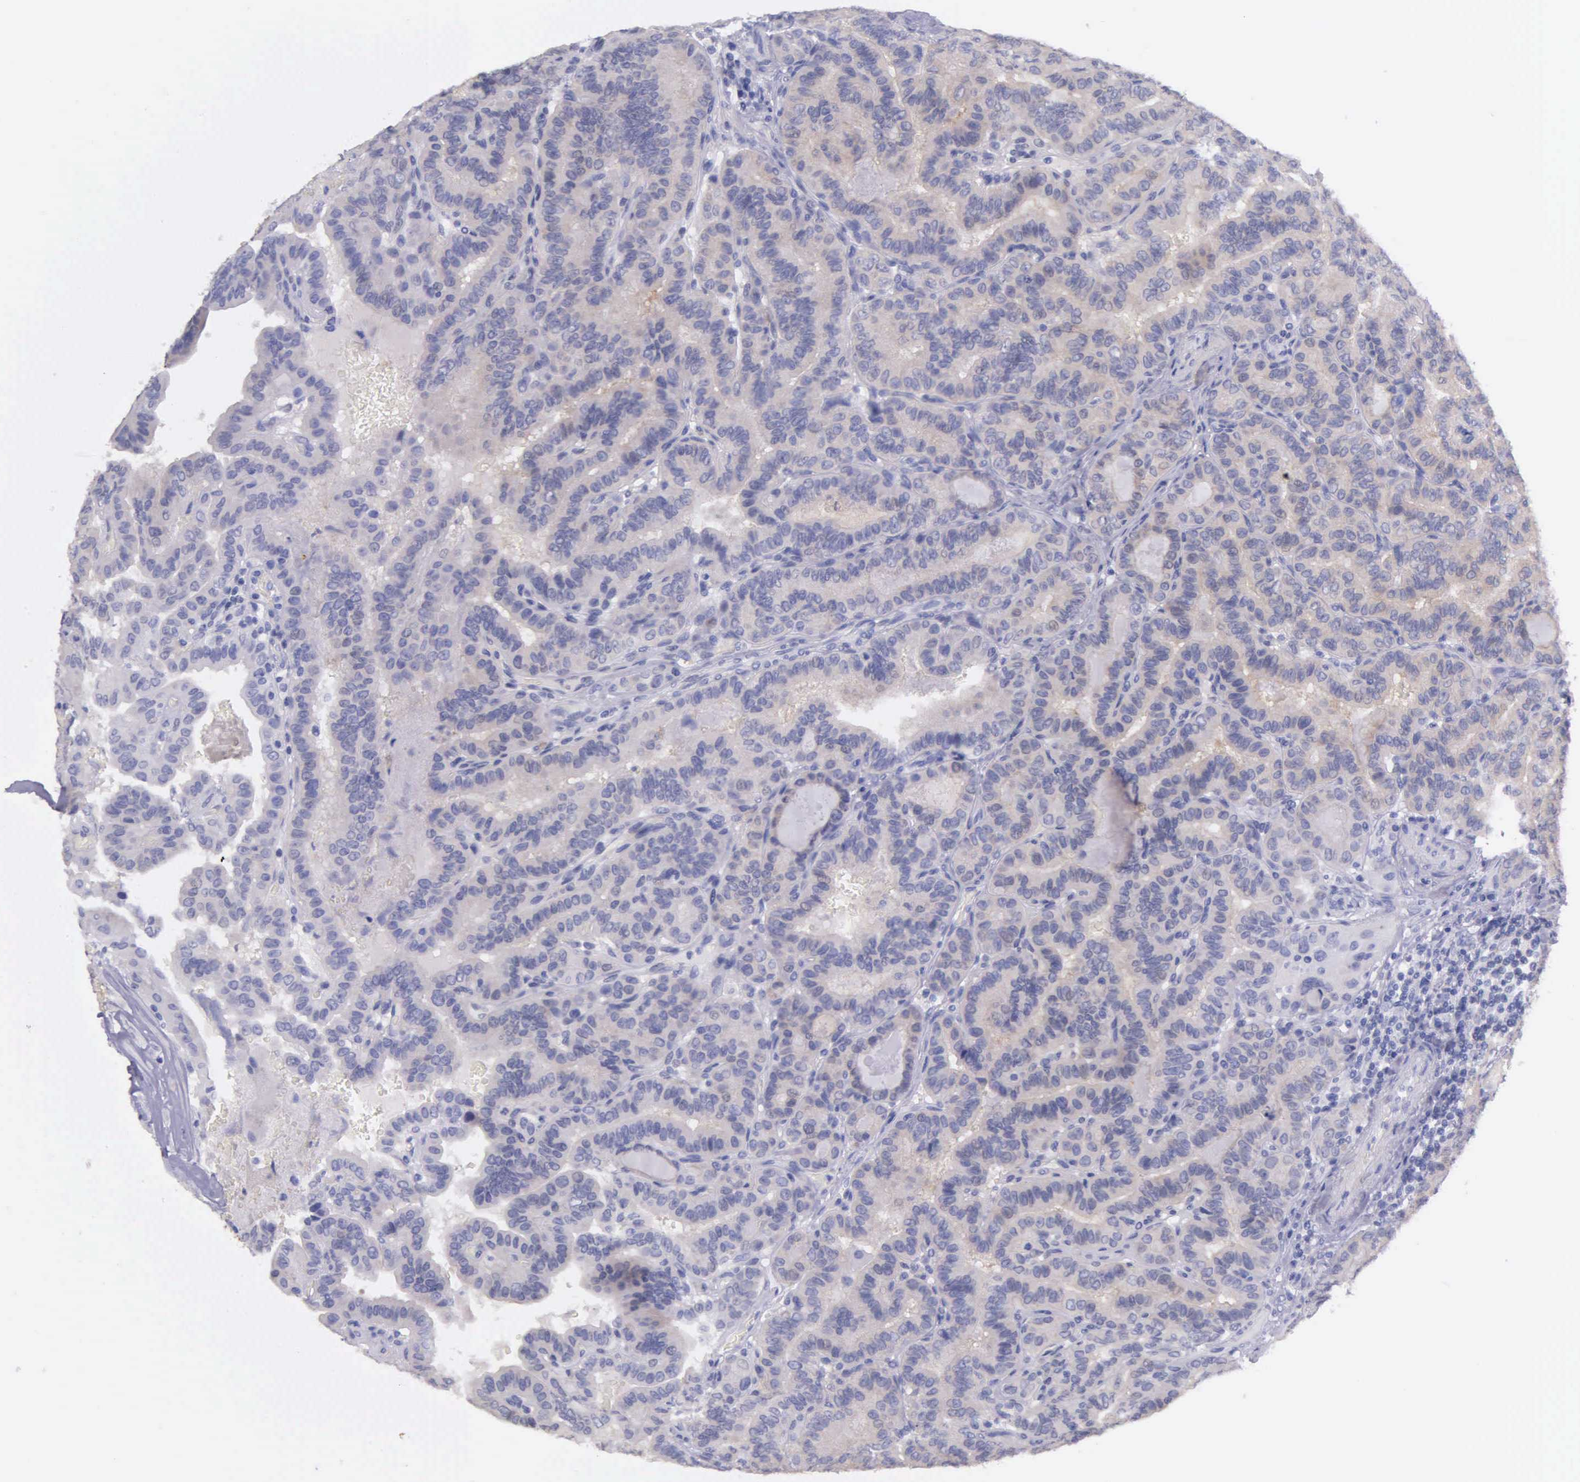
{"staining": {"intensity": "weak", "quantity": "25%-75%", "location": "cytoplasmic/membranous"}, "tissue": "thyroid cancer", "cell_type": "Tumor cells", "image_type": "cancer", "snomed": [{"axis": "morphology", "description": "Papillary adenocarcinoma, NOS"}, {"axis": "topography", "description": "Thyroid gland"}], "caption": "The image demonstrates a brown stain indicating the presence of a protein in the cytoplasmic/membranous of tumor cells in papillary adenocarcinoma (thyroid).", "gene": "GSTT2", "patient": {"sex": "male", "age": 87}}